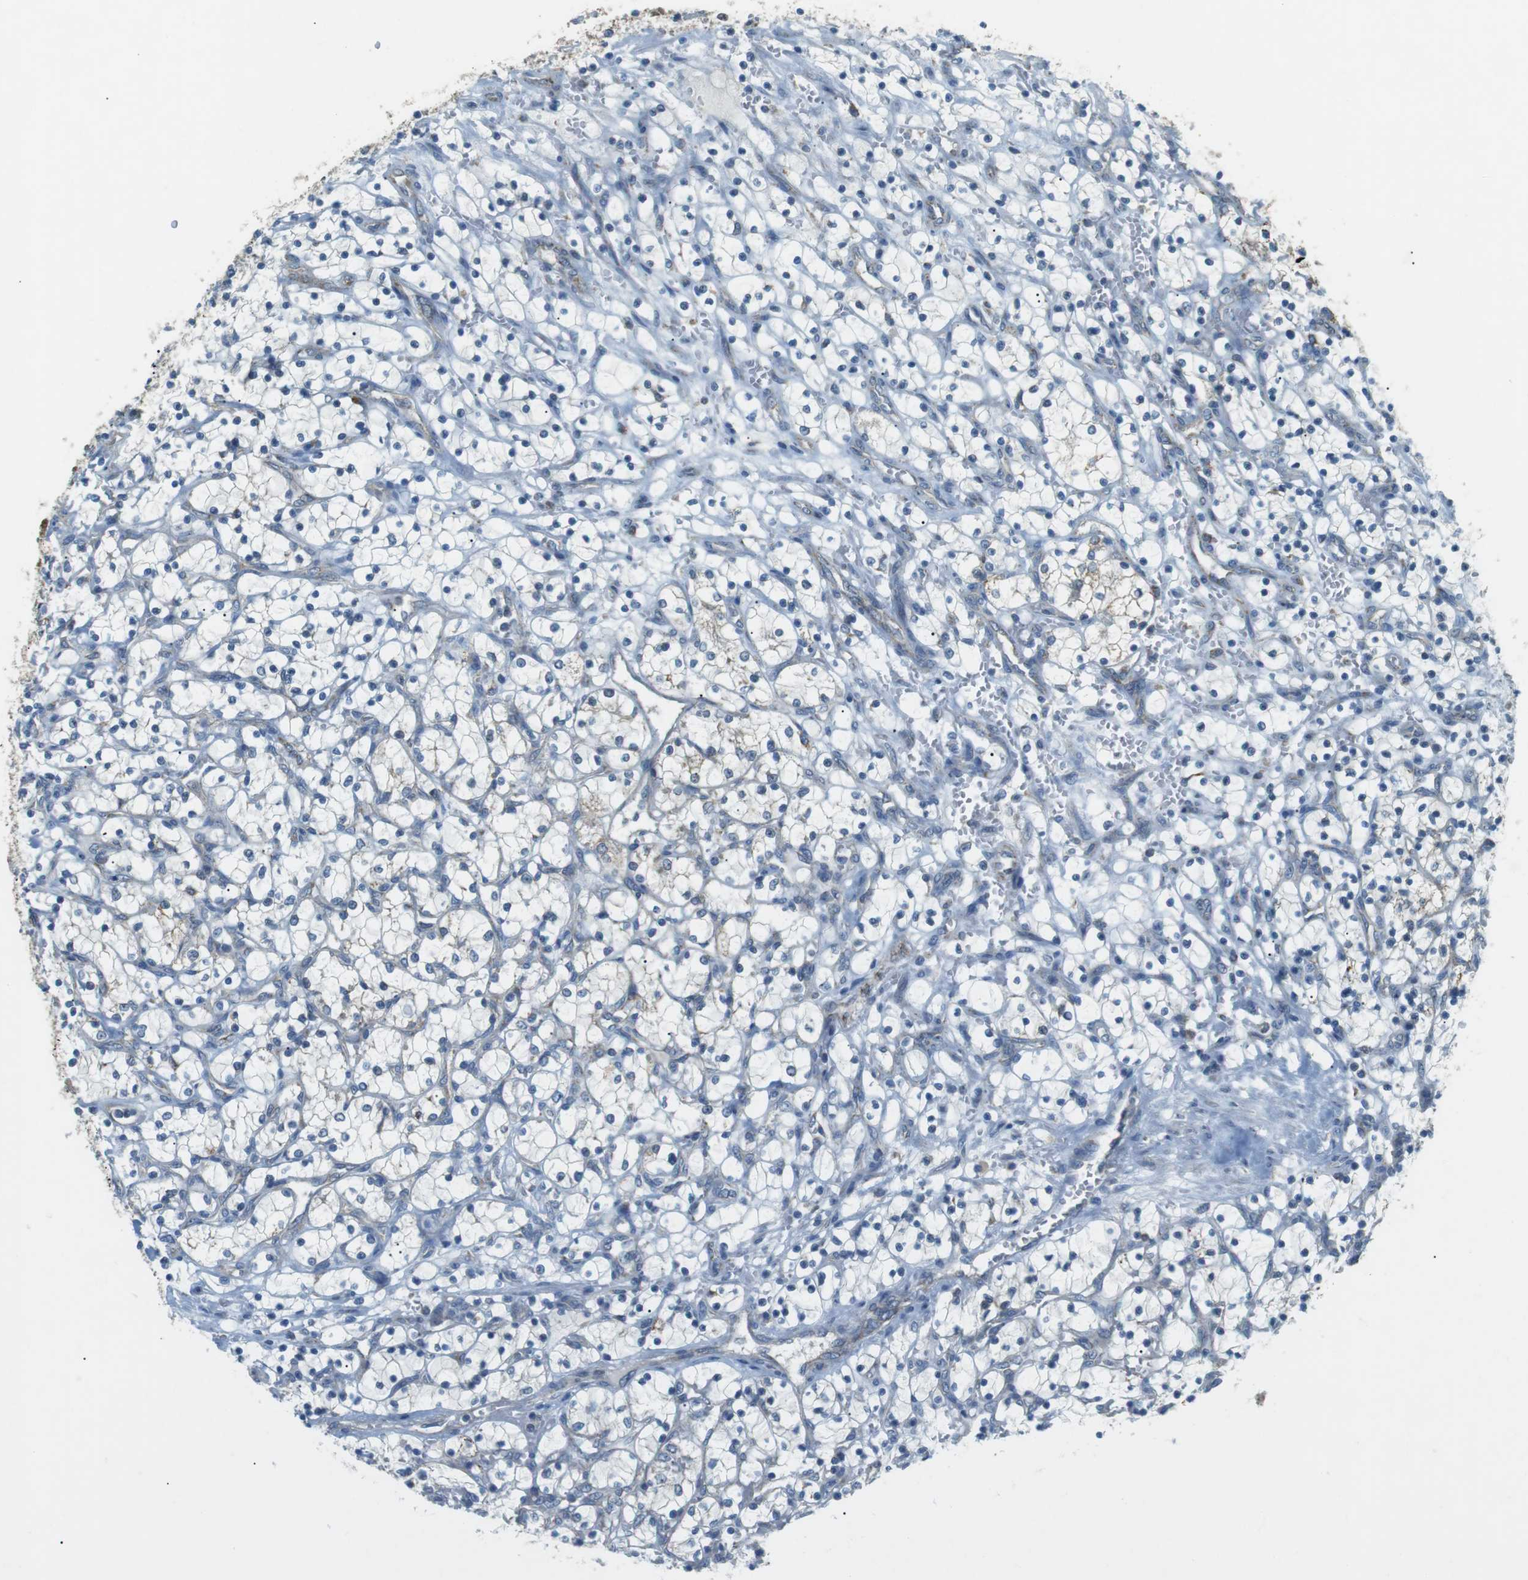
{"staining": {"intensity": "negative", "quantity": "none", "location": "none"}, "tissue": "renal cancer", "cell_type": "Tumor cells", "image_type": "cancer", "snomed": [{"axis": "morphology", "description": "Adenocarcinoma, NOS"}, {"axis": "topography", "description": "Kidney"}], "caption": "High magnification brightfield microscopy of adenocarcinoma (renal) stained with DAB (brown) and counterstained with hematoxylin (blue): tumor cells show no significant positivity.", "gene": "BACE1", "patient": {"sex": "female", "age": 69}}